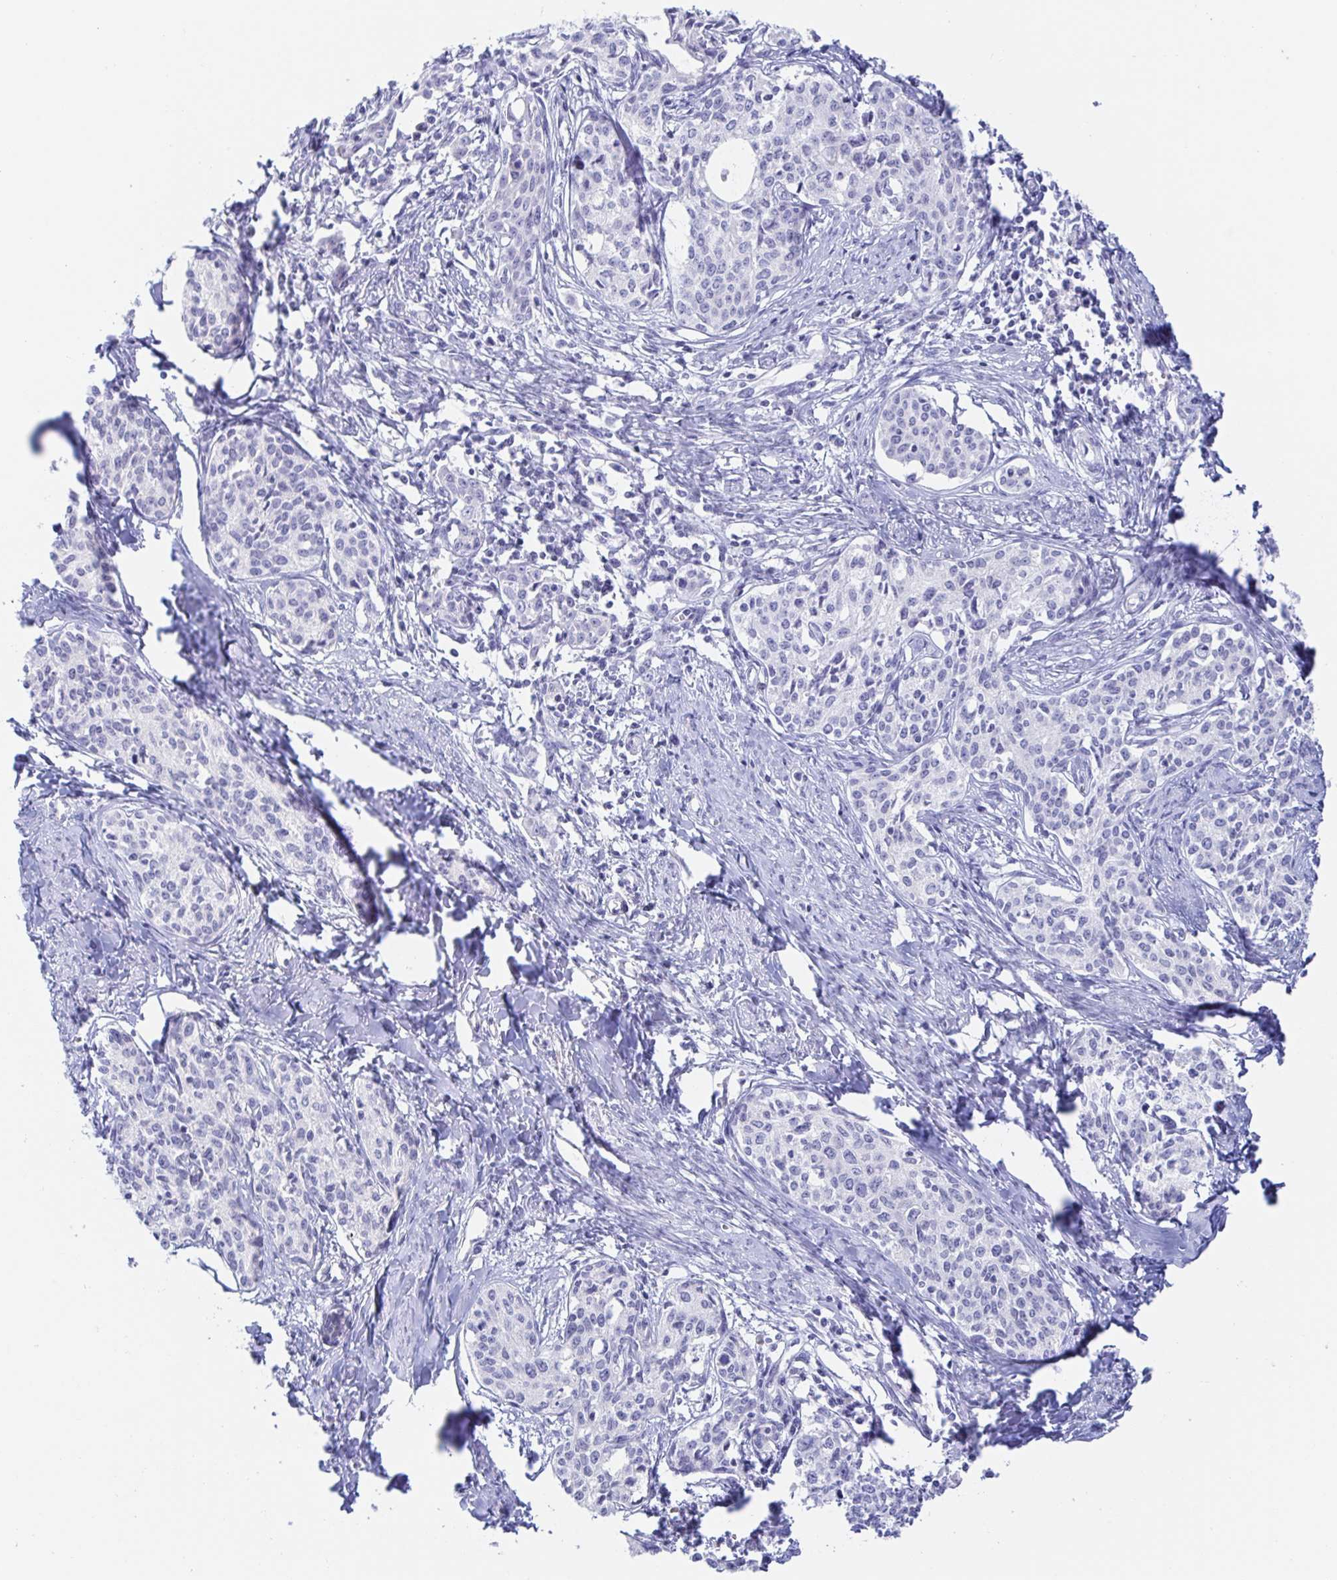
{"staining": {"intensity": "negative", "quantity": "none", "location": "none"}, "tissue": "cervical cancer", "cell_type": "Tumor cells", "image_type": "cancer", "snomed": [{"axis": "morphology", "description": "Squamous cell carcinoma, NOS"}, {"axis": "morphology", "description": "Adenocarcinoma, NOS"}, {"axis": "topography", "description": "Cervix"}], "caption": "The histopathology image displays no significant staining in tumor cells of cervical adenocarcinoma. (Brightfield microscopy of DAB IHC at high magnification).", "gene": "SIAH3", "patient": {"sex": "female", "age": 52}}